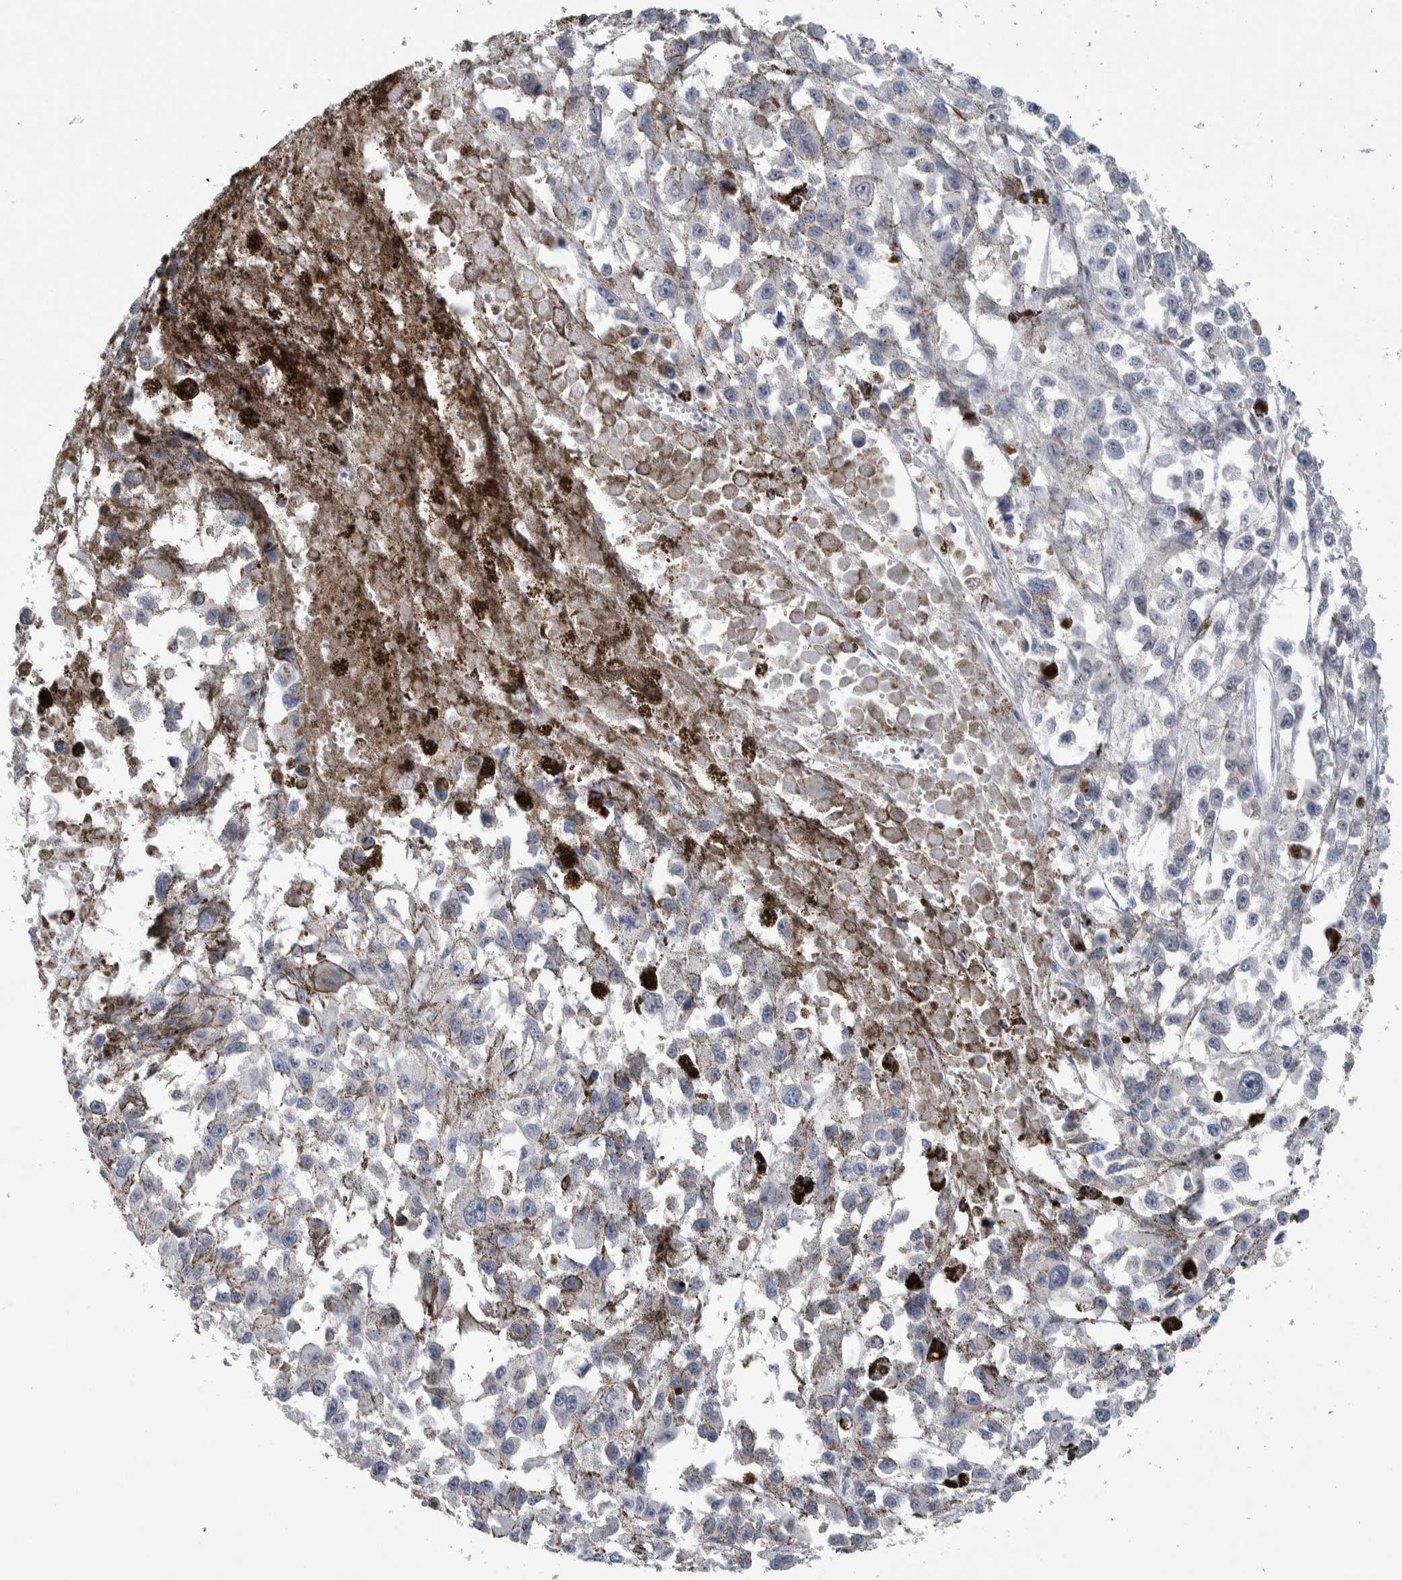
{"staining": {"intensity": "negative", "quantity": "none", "location": "none"}, "tissue": "melanoma", "cell_type": "Tumor cells", "image_type": "cancer", "snomed": [{"axis": "morphology", "description": "Malignant melanoma, Metastatic site"}, {"axis": "topography", "description": "Lymph node"}], "caption": "This photomicrograph is of malignant melanoma (metastatic site) stained with IHC to label a protein in brown with the nuclei are counter-stained blue. There is no expression in tumor cells.", "gene": "LURAP1L", "patient": {"sex": "male", "age": 59}}